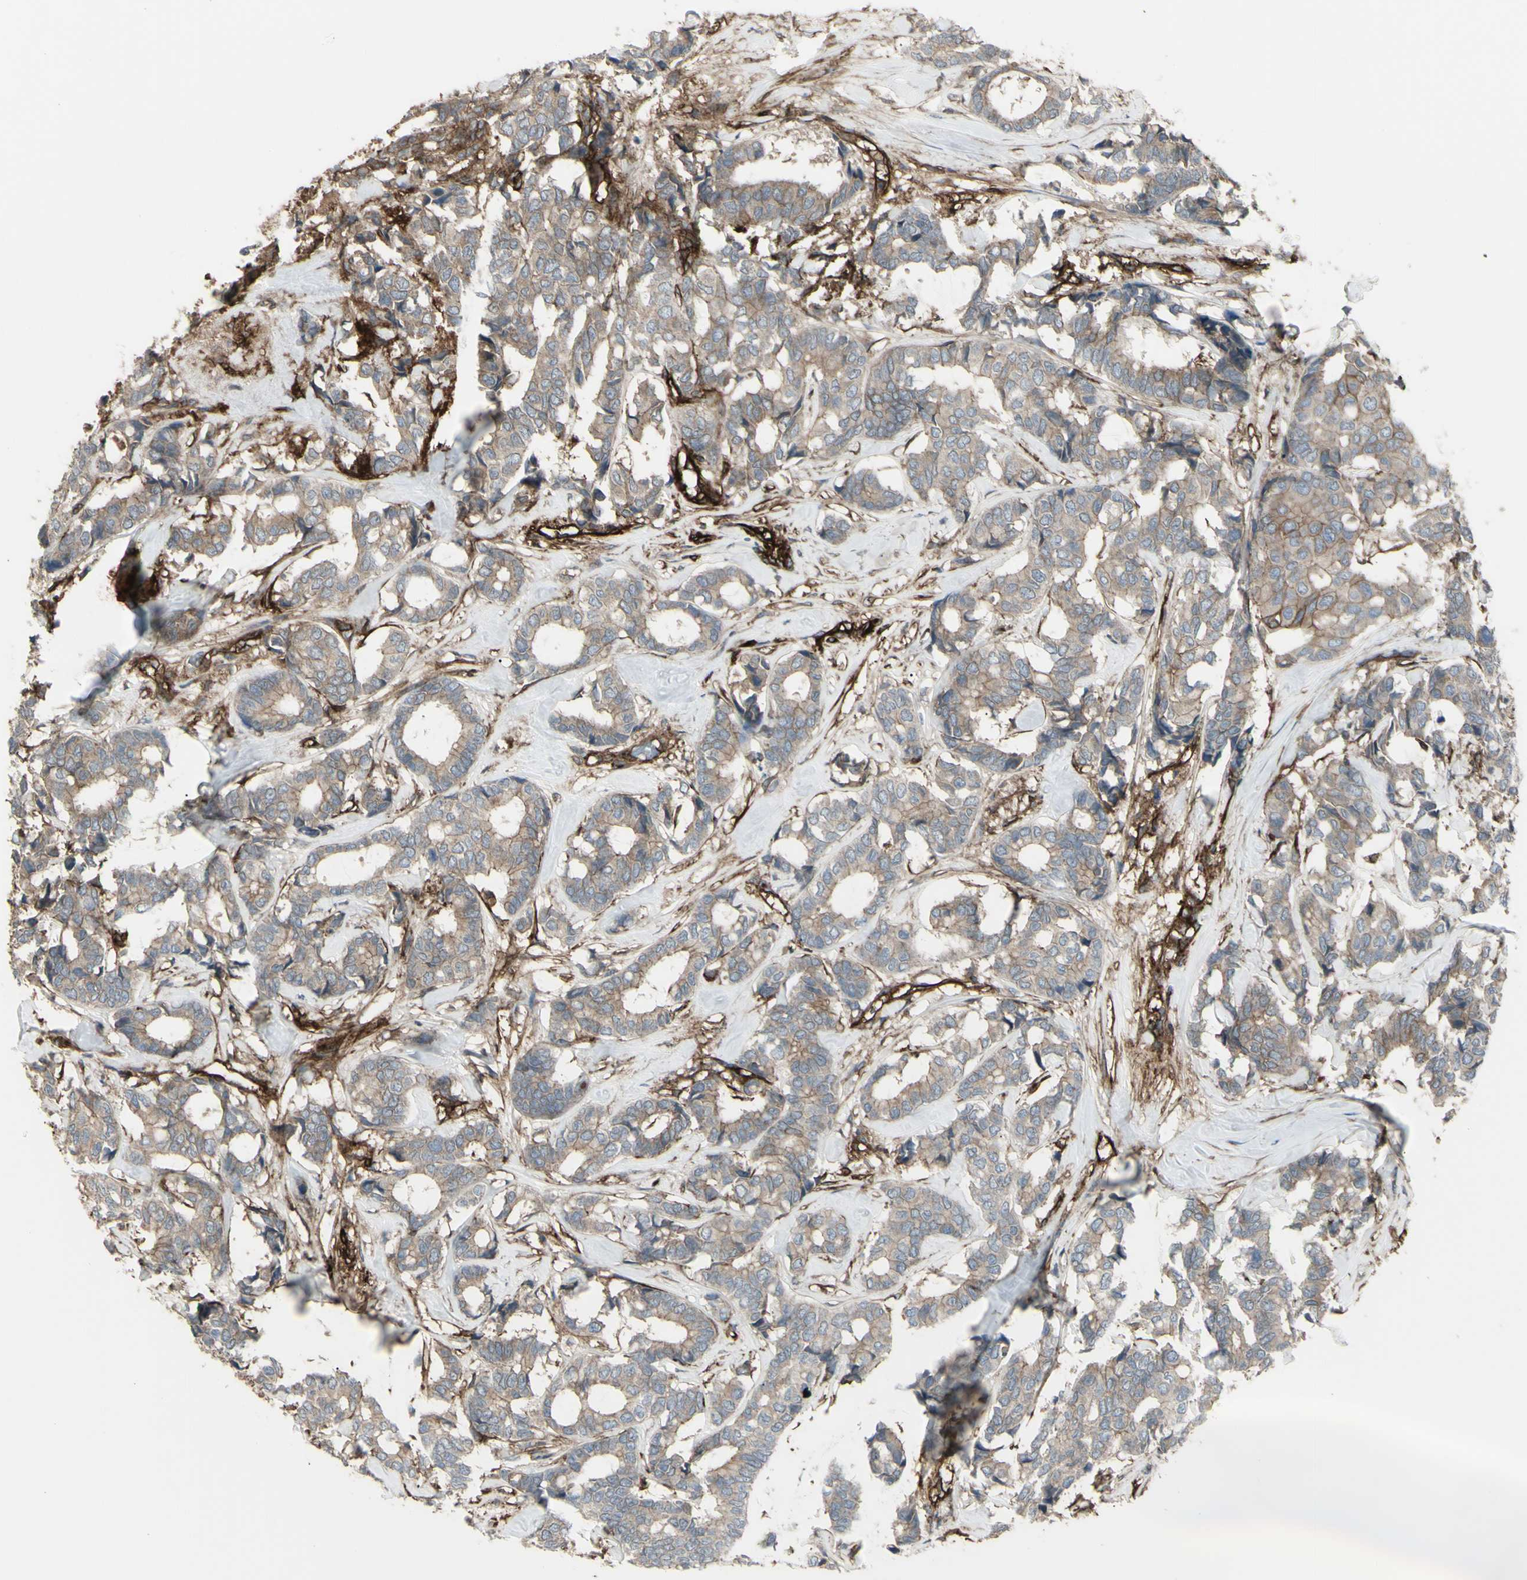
{"staining": {"intensity": "weak", "quantity": "25%-75%", "location": "cytoplasmic/membranous"}, "tissue": "breast cancer", "cell_type": "Tumor cells", "image_type": "cancer", "snomed": [{"axis": "morphology", "description": "Duct carcinoma"}, {"axis": "topography", "description": "Breast"}], "caption": "An image of human breast infiltrating ductal carcinoma stained for a protein reveals weak cytoplasmic/membranous brown staining in tumor cells. (Stains: DAB (3,3'-diaminobenzidine) in brown, nuclei in blue, Microscopy: brightfield microscopy at high magnification).", "gene": "CD276", "patient": {"sex": "female", "age": 87}}